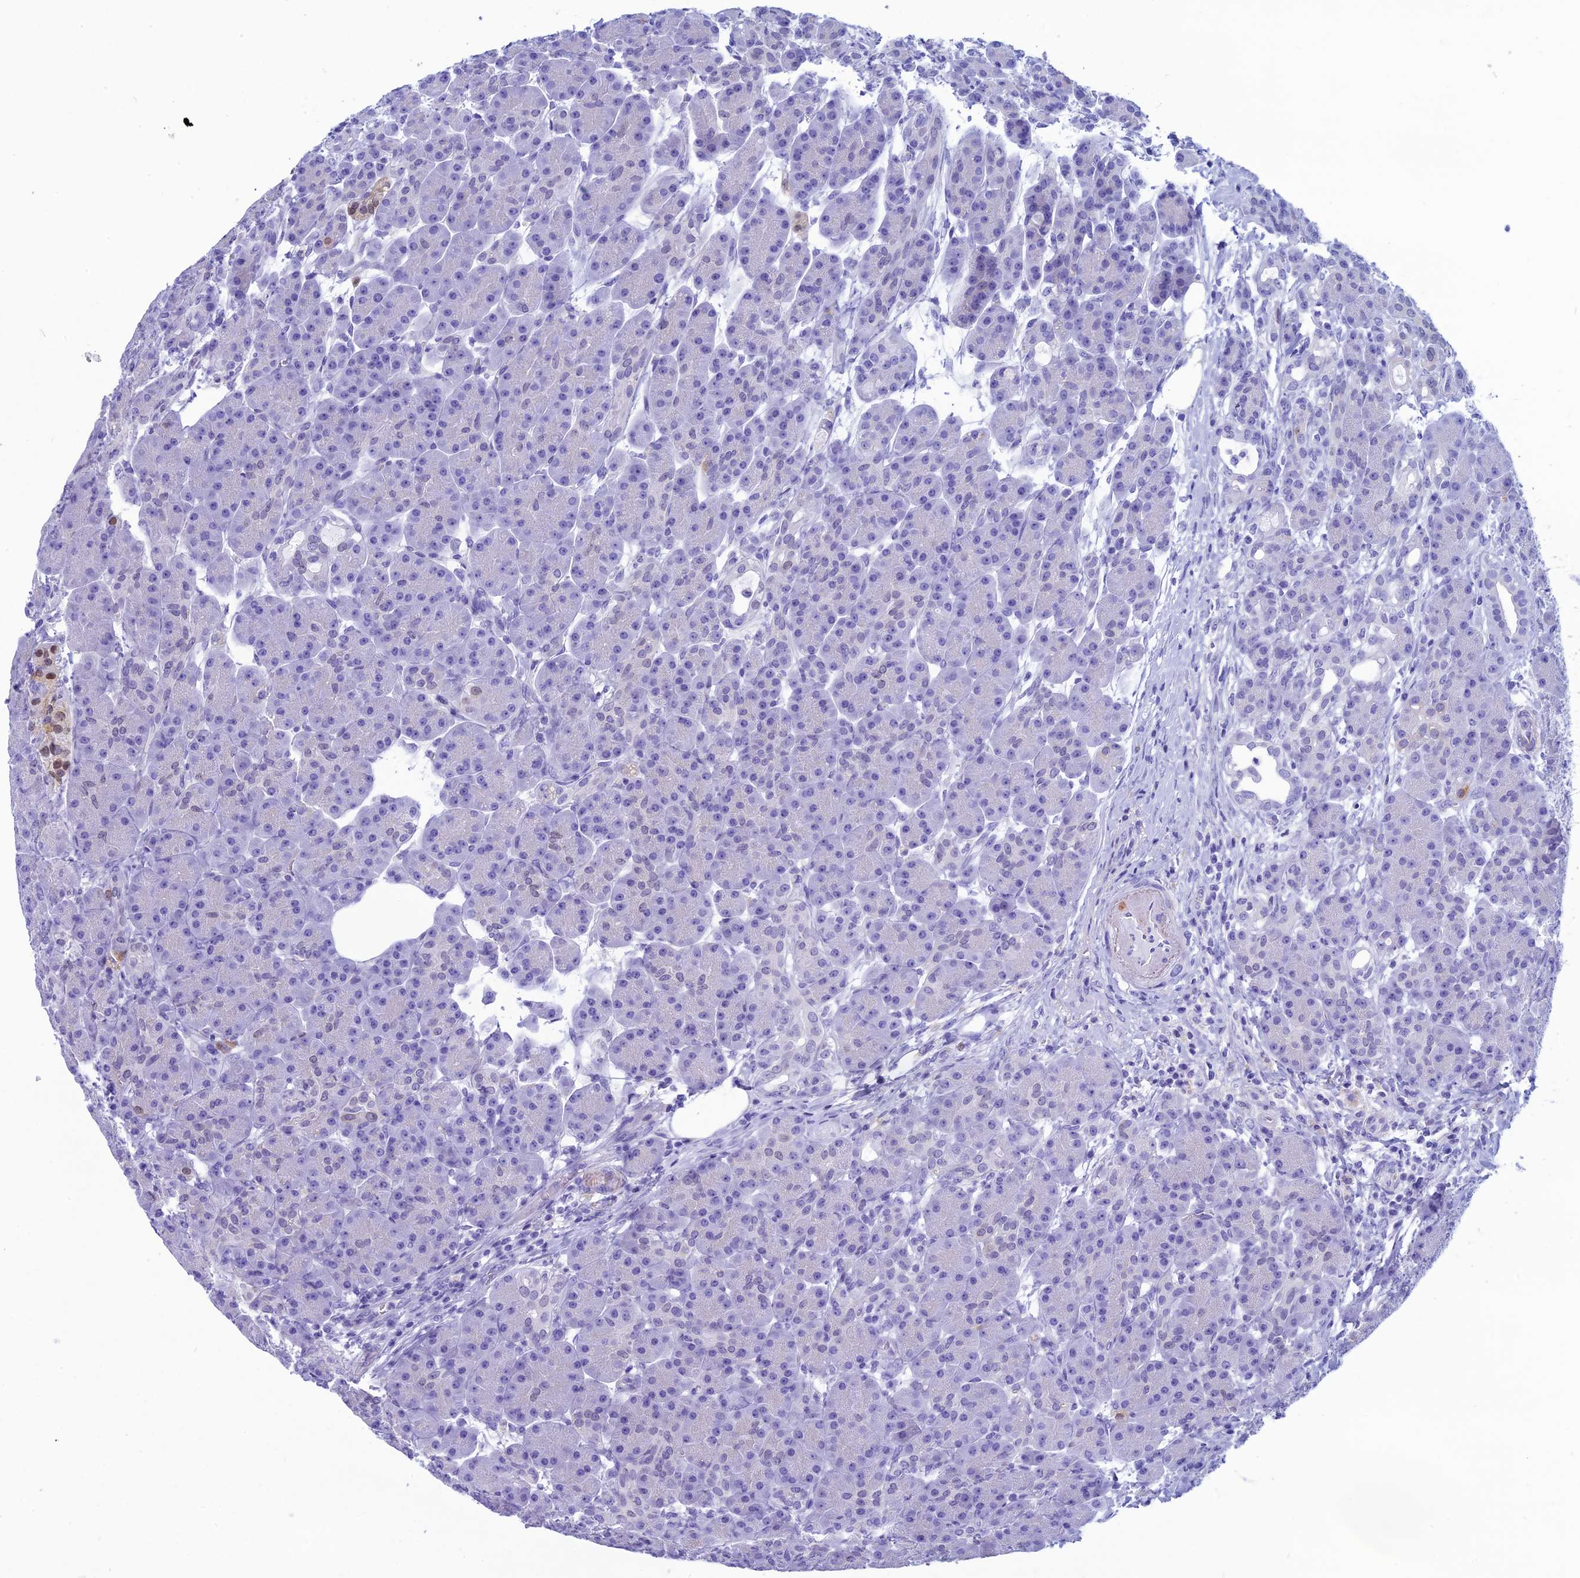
{"staining": {"intensity": "negative", "quantity": "none", "location": "none"}, "tissue": "pancreas", "cell_type": "Exocrine glandular cells", "image_type": "normal", "snomed": [{"axis": "morphology", "description": "Normal tissue, NOS"}, {"axis": "topography", "description": "Pancreas"}], "caption": "A high-resolution photomicrograph shows immunohistochemistry staining of normal pancreas, which shows no significant staining in exocrine glandular cells. Brightfield microscopy of immunohistochemistry (IHC) stained with DAB (3,3'-diaminobenzidine) (brown) and hematoxylin (blue), captured at high magnification.", "gene": "FAM169A", "patient": {"sex": "male", "age": 63}}